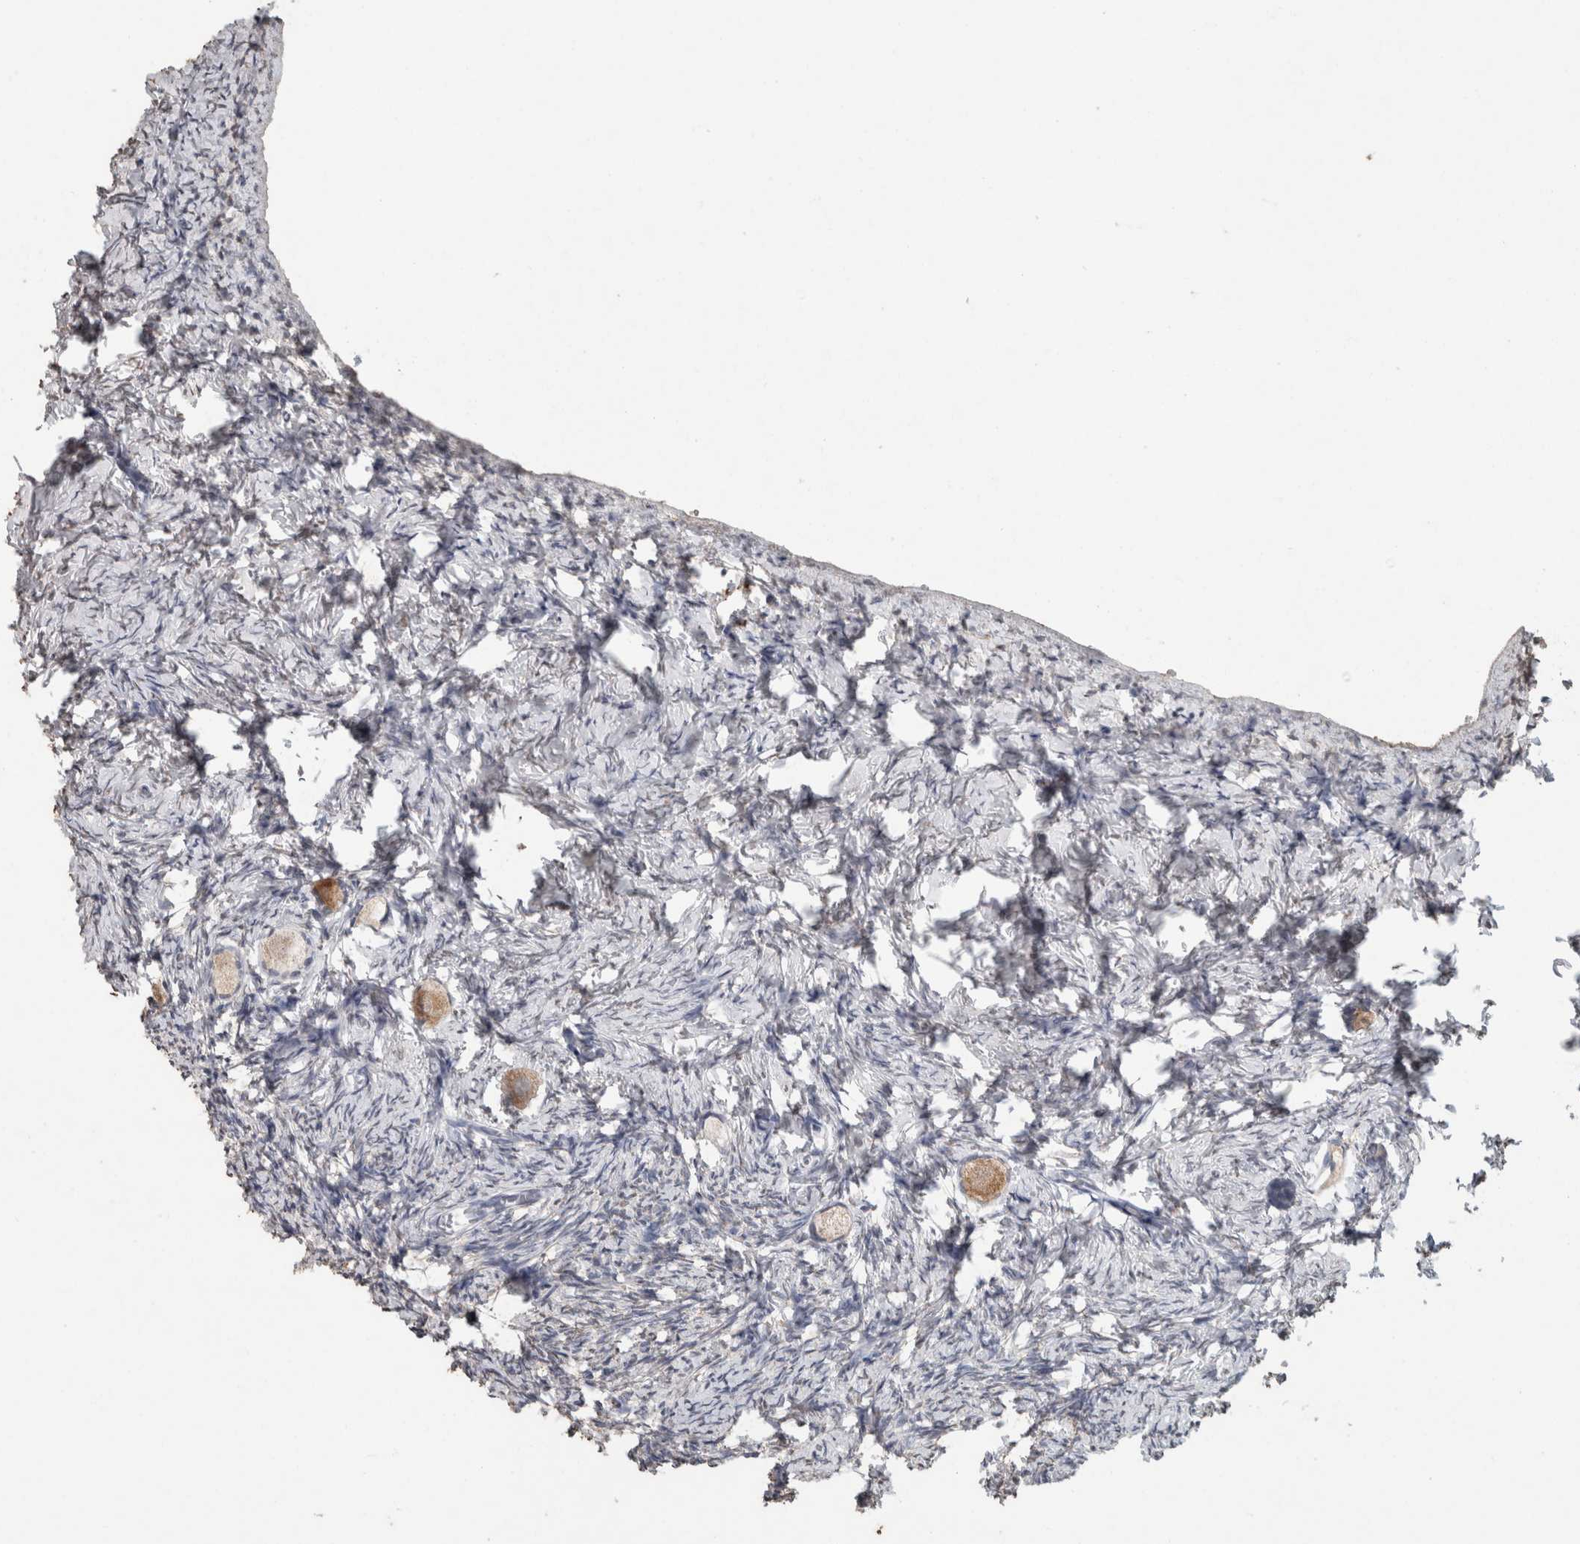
{"staining": {"intensity": "moderate", "quantity": "25%-75%", "location": "cytoplasmic/membranous"}, "tissue": "ovary", "cell_type": "Follicle cells", "image_type": "normal", "snomed": [{"axis": "morphology", "description": "Normal tissue, NOS"}, {"axis": "topography", "description": "Ovary"}], "caption": "DAB immunohistochemical staining of normal human ovary displays moderate cytoplasmic/membranous protein positivity in about 25%-75% of follicle cells. Immunohistochemistry stains the protein of interest in brown and the nuclei are stained blue.", "gene": "LTBP1", "patient": {"sex": "female", "age": 27}}